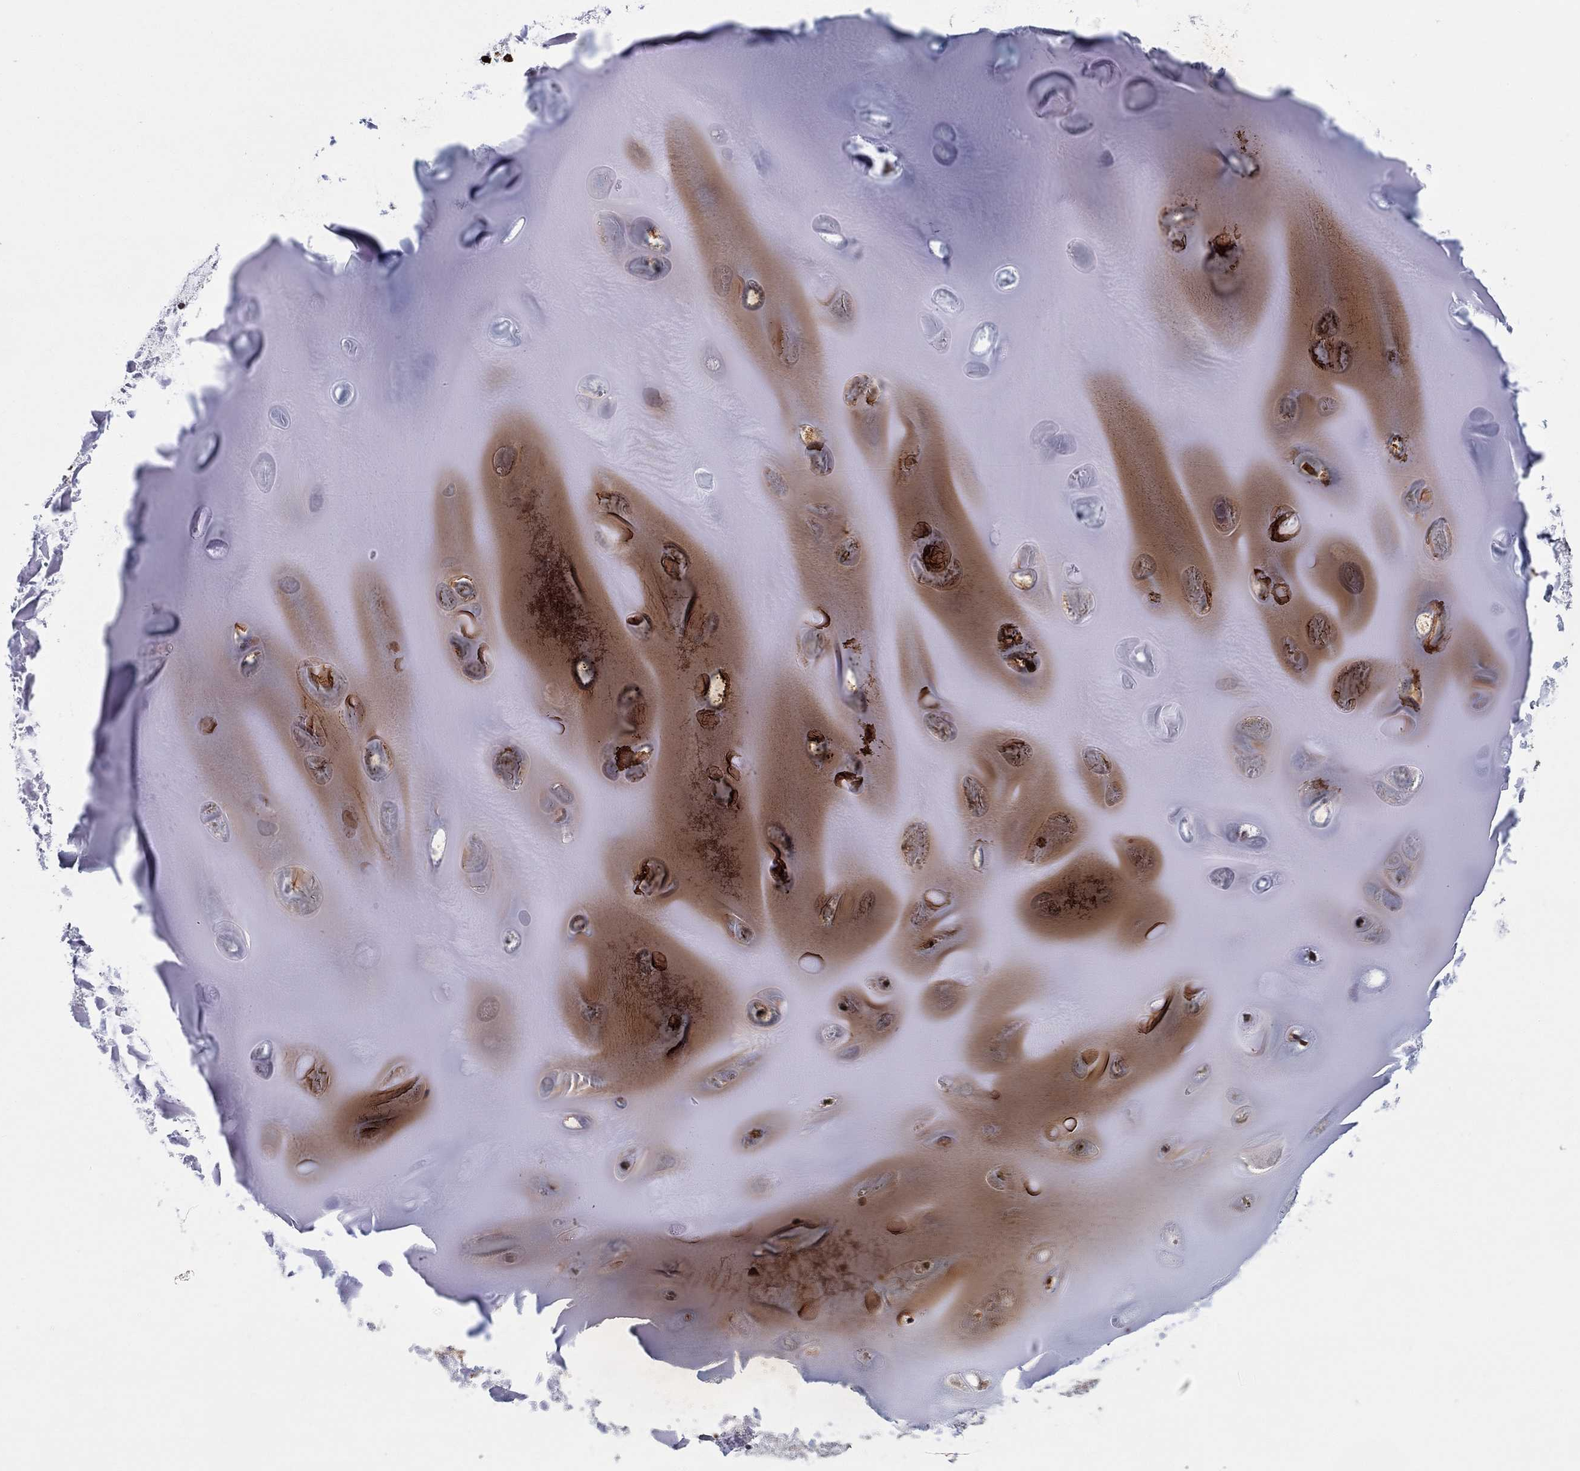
{"staining": {"intensity": "negative", "quantity": "none", "location": "none"}, "tissue": "adipose tissue", "cell_type": "Adipocytes", "image_type": "normal", "snomed": [{"axis": "morphology", "description": "Normal tissue, NOS"}, {"axis": "topography", "description": "Cartilage tissue"}], "caption": "Human adipose tissue stained for a protein using IHC exhibits no positivity in adipocytes.", "gene": "LPCAT4", "patient": {"sex": "male", "age": 81}}